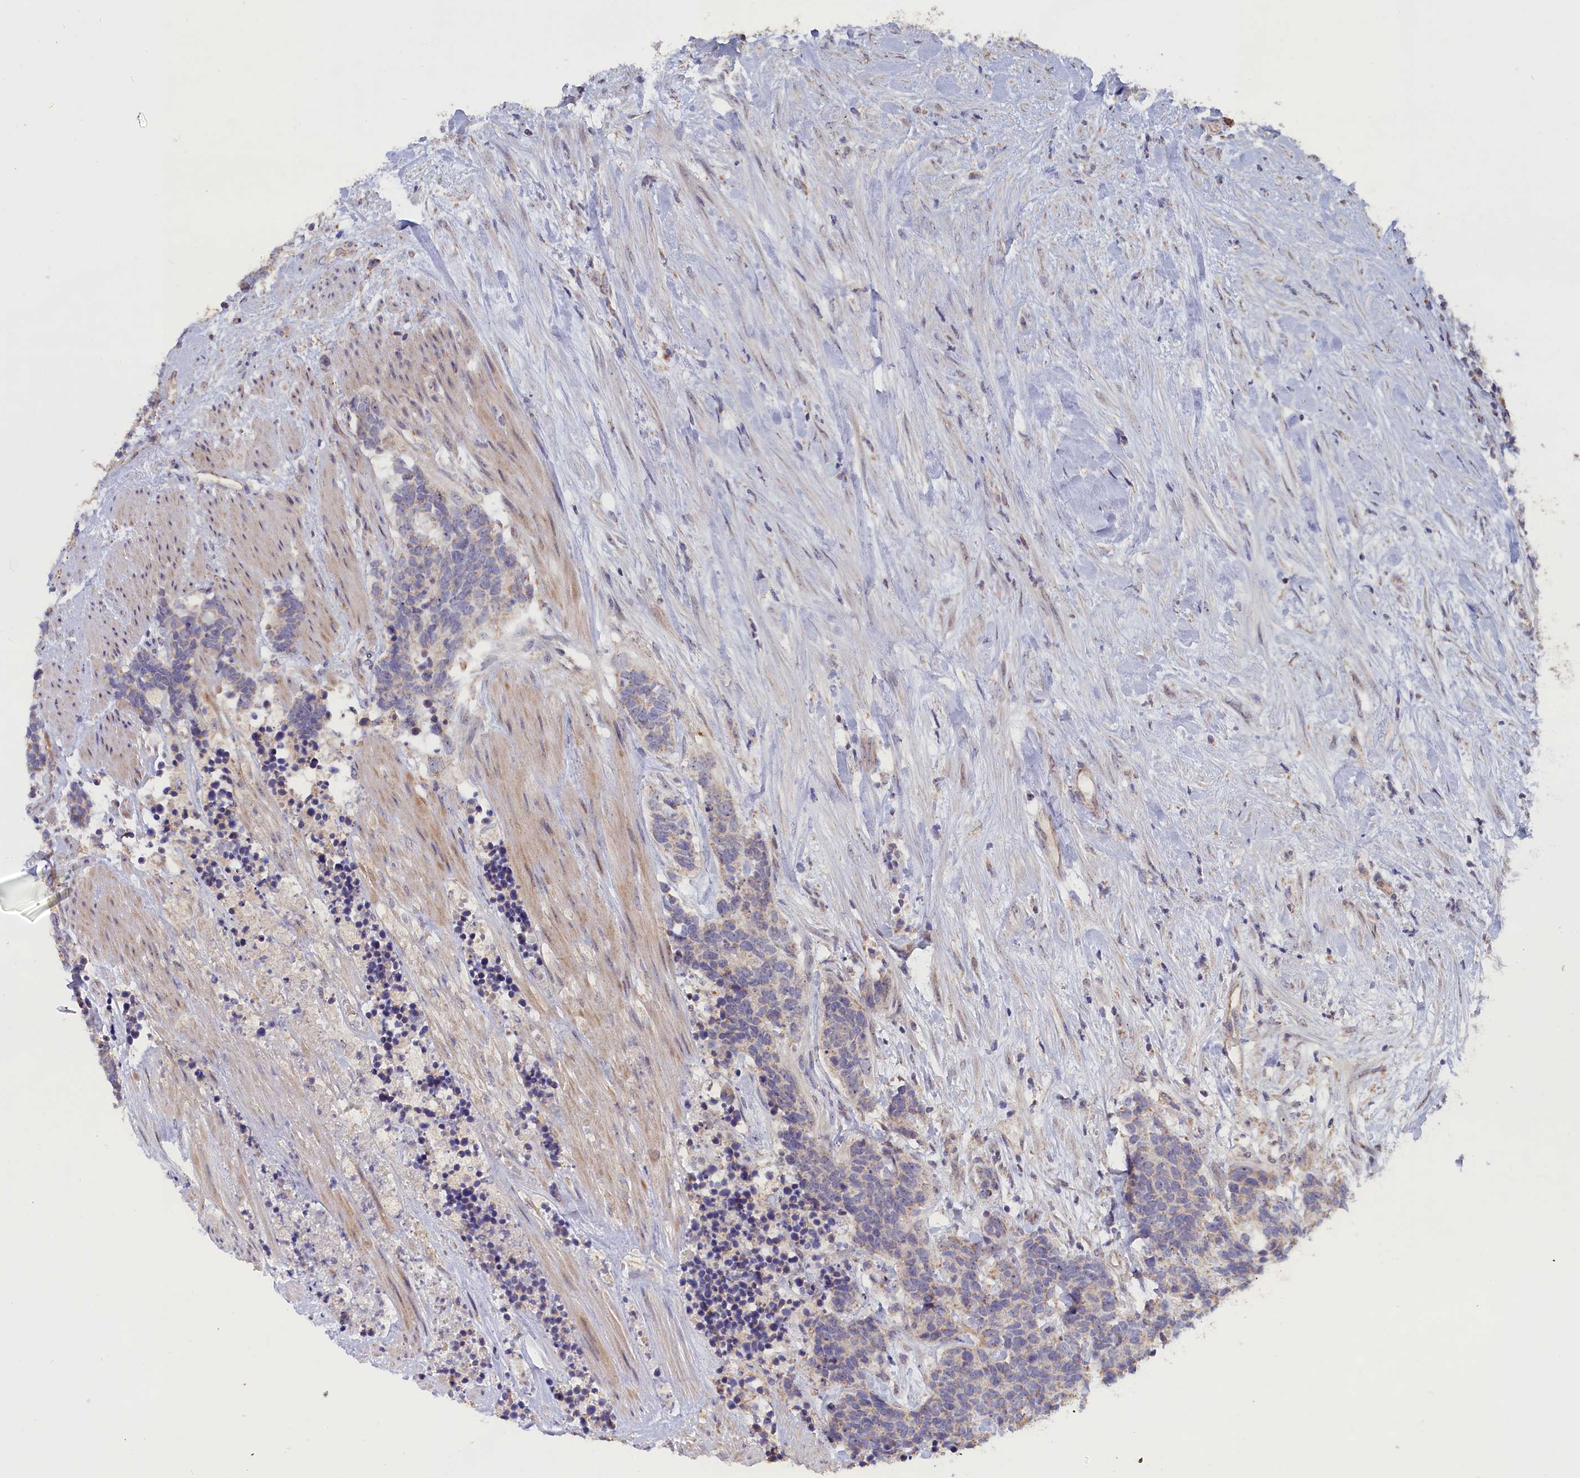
{"staining": {"intensity": "negative", "quantity": "none", "location": "none"}, "tissue": "carcinoid", "cell_type": "Tumor cells", "image_type": "cancer", "snomed": [{"axis": "morphology", "description": "Carcinoma, NOS"}, {"axis": "morphology", "description": "Carcinoid, malignant, NOS"}, {"axis": "topography", "description": "Prostate"}], "caption": "Human carcinoma stained for a protein using immunohistochemistry (IHC) shows no staining in tumor cells.", "gene": "ZNF816", "patient": {"sex": "male", "age": 57}}